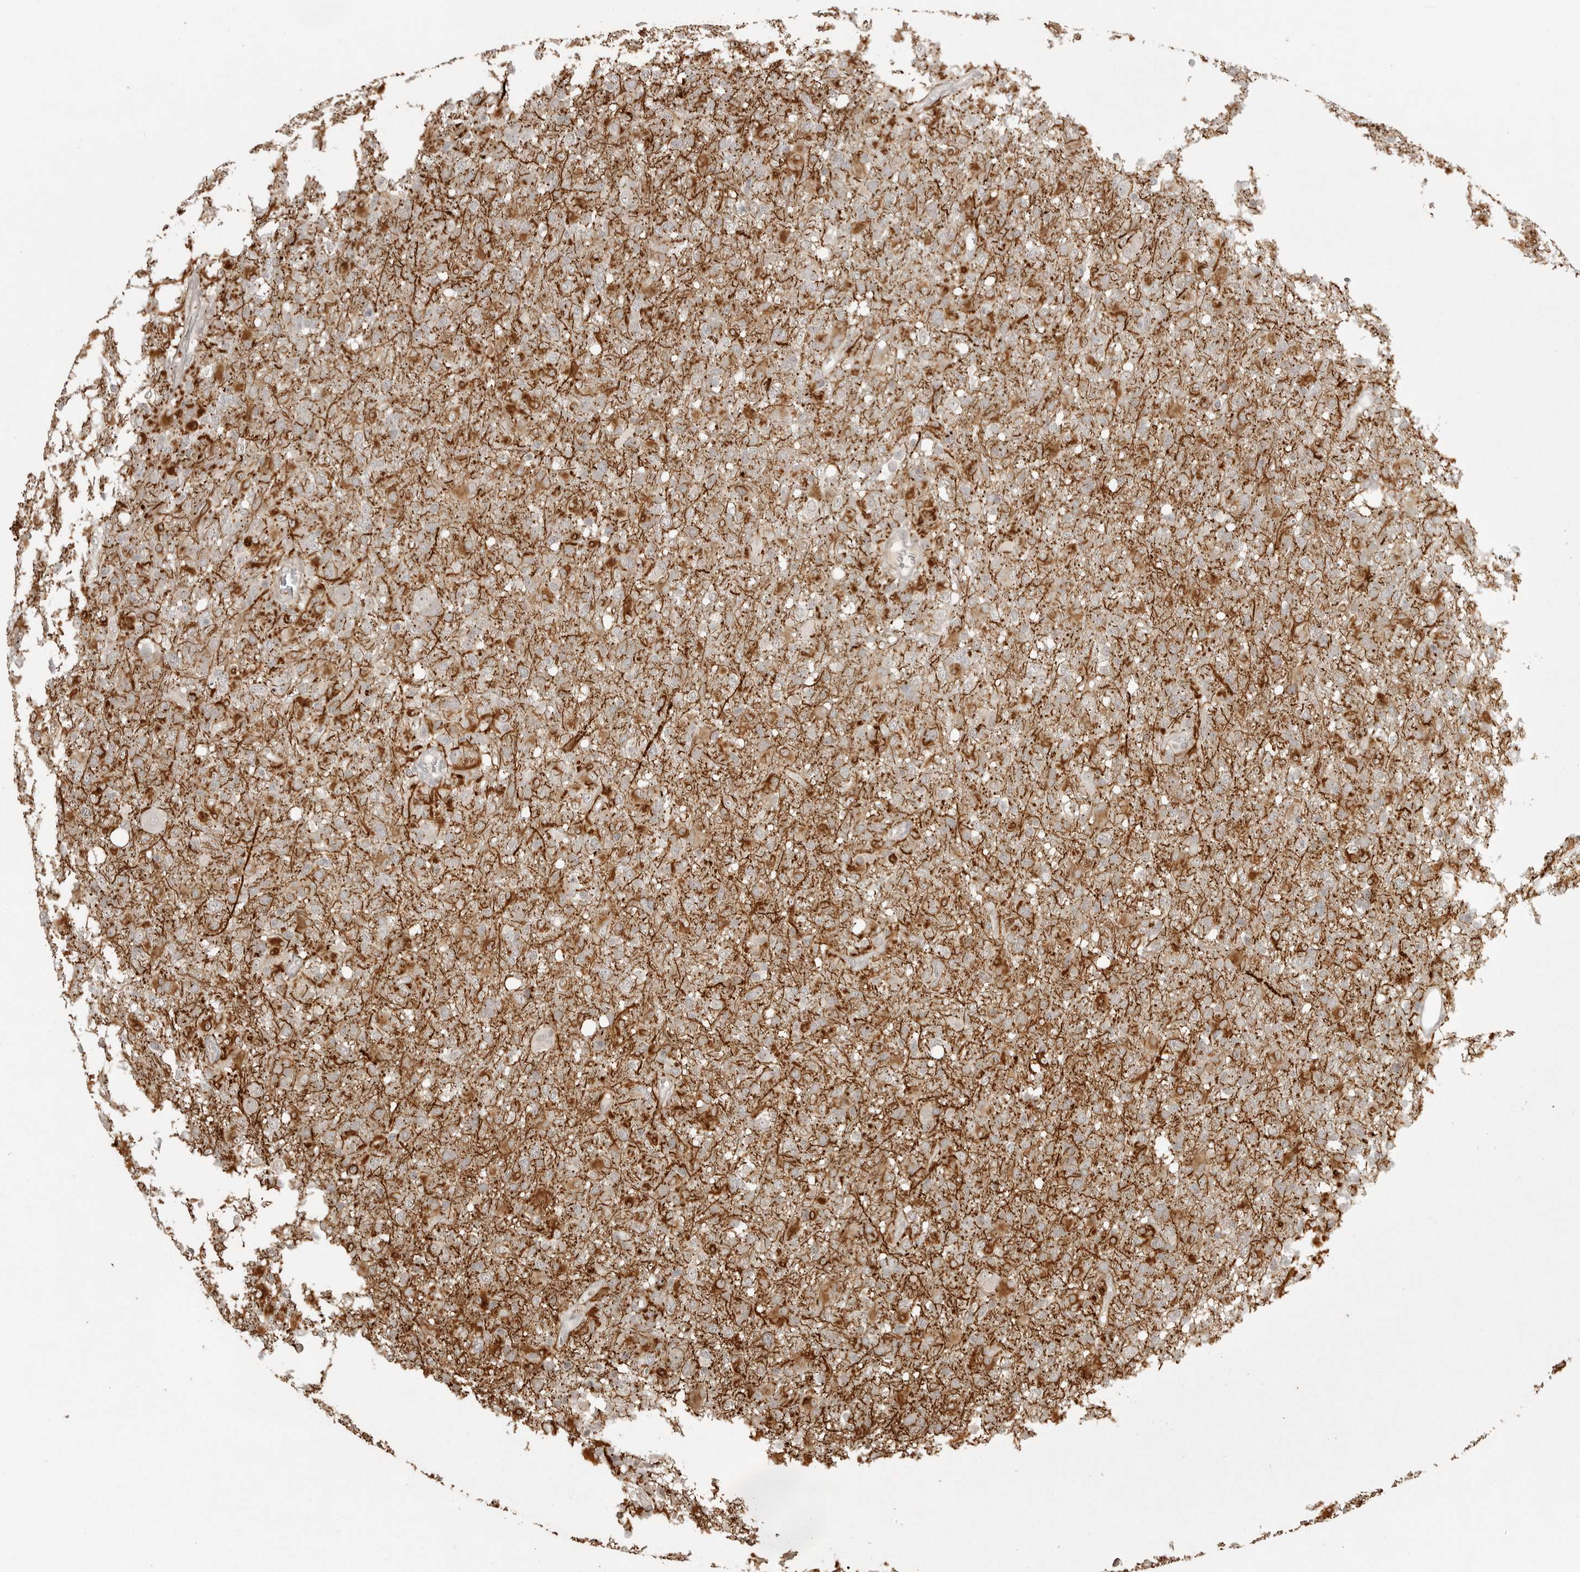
{"staining": {"intensity": "weak", "quantity": "25%-75%", "location": "cytoplasmic/membranous"}, "tissue": "glioma", "cell_type": "Tumor cells", "image_type": "cancer", "snomed": [{"axis": "morphology", "description": "Glioma, malignant, High grade"}, {"axis": "topography", "description": "Brain"}], "caption": "Malignant glioma (high-grade) was stained to show a protein in brown. There is low levels of weak cytoplasmic/membranous positivity in approximately 25%-75% of tumor cells.", "gene": "SMG8", "patient": {"sex": "female", "age": 57}}